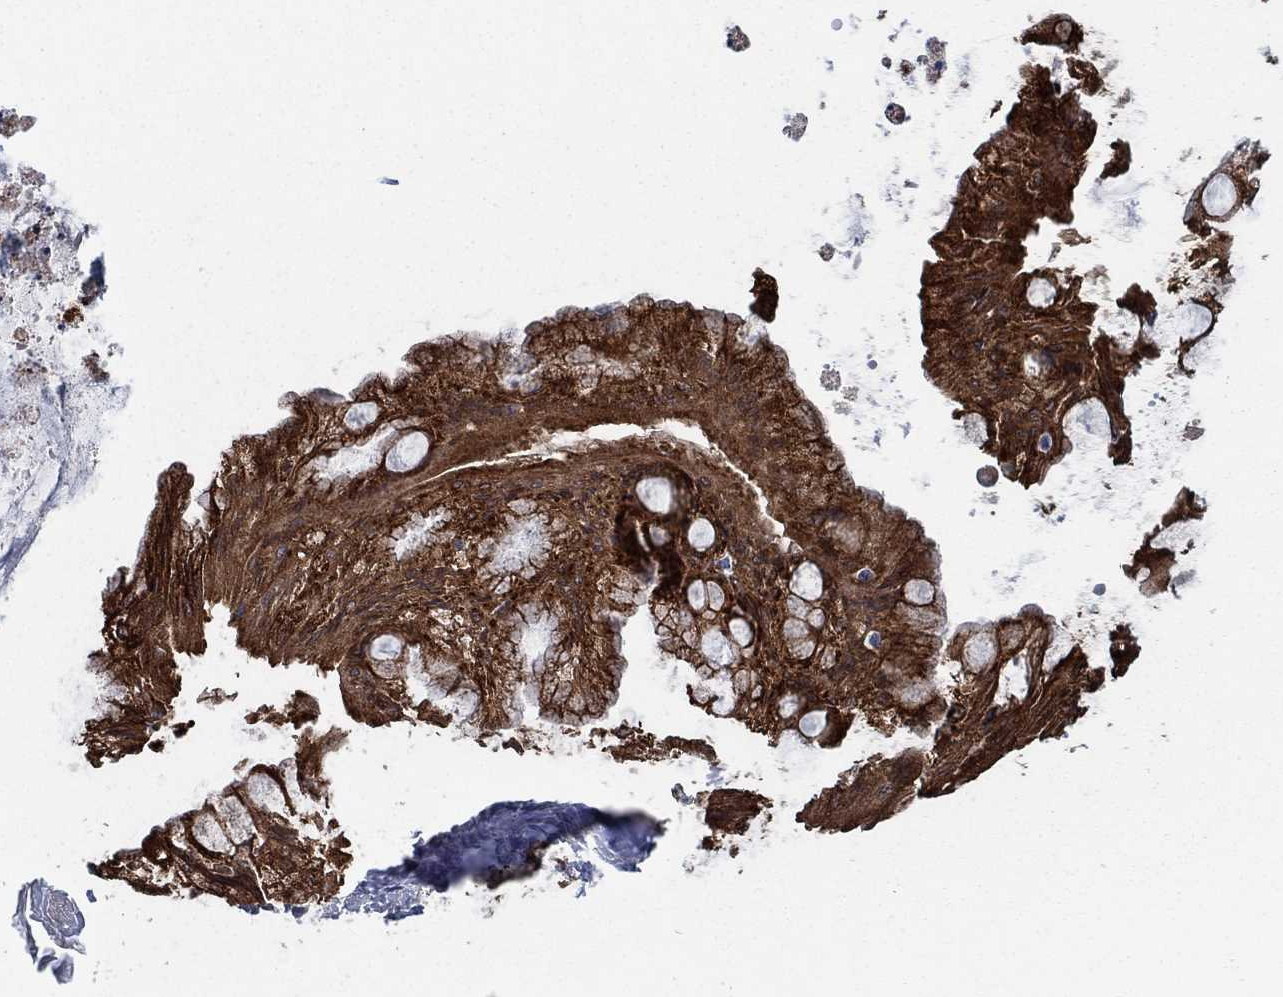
{"staining": {"intensity": "strong", "quantity": ">75%", "location": "cytoplasmic/membranous"}, "tissue": "ovarian cancer", "cell_type": "Tumor cells", "image_type": "cancer", "snomed": [{"axis": "morphology", "description": "Cystadenocarcinoma, mucinous, NOS"}, {"axis": "topography", "description": "Ovary"}], "caption": "Mucinous cystadenocarcinoma (ovarian) stained for a protein reveals strong cytoplasmic/membranous positivity in tumor cells.", "gene": "HID1", "patient": {"sex": "female", "age": 57}}